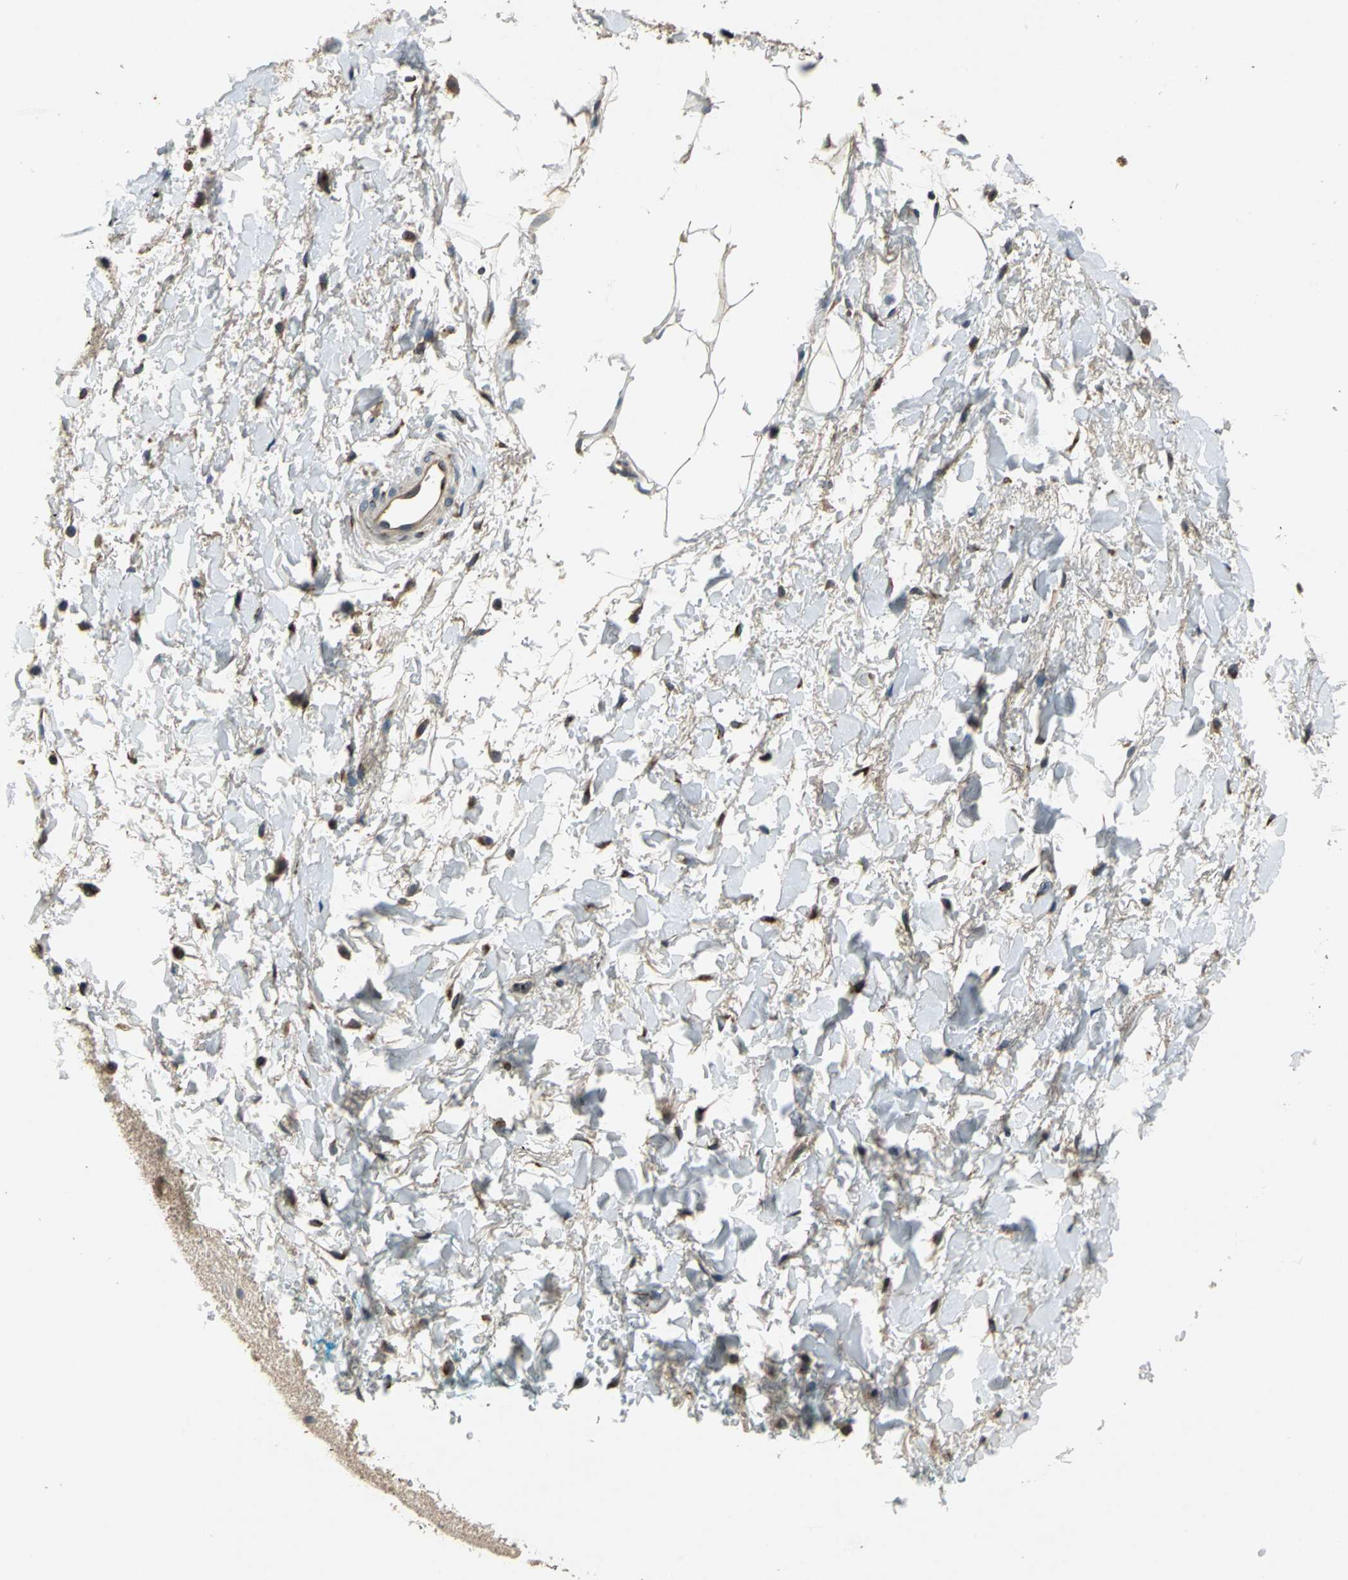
{"staining": {"intensity": "weak", "quantity": ">75%", "location": "cytoplasmic/membranous"}, "tissue": "adipose tissue", "cell_type": "Adipocytes", "image_type": "normal", "snomed": [{"axis": "morphology", "description": "Normal tissue, NOS"}, {"axis": "topography", "description": "Soft tissue"}, {"axis": "topography", "description": "Peripheral nerve tissue"}], "caption": "Weak cytoplasmic/membranous positivity is identified in about >75% of adipocytes in normal adipose tissue.", "gene": "NFKBIE", "patient": {"sex": "female", "age": 71}}